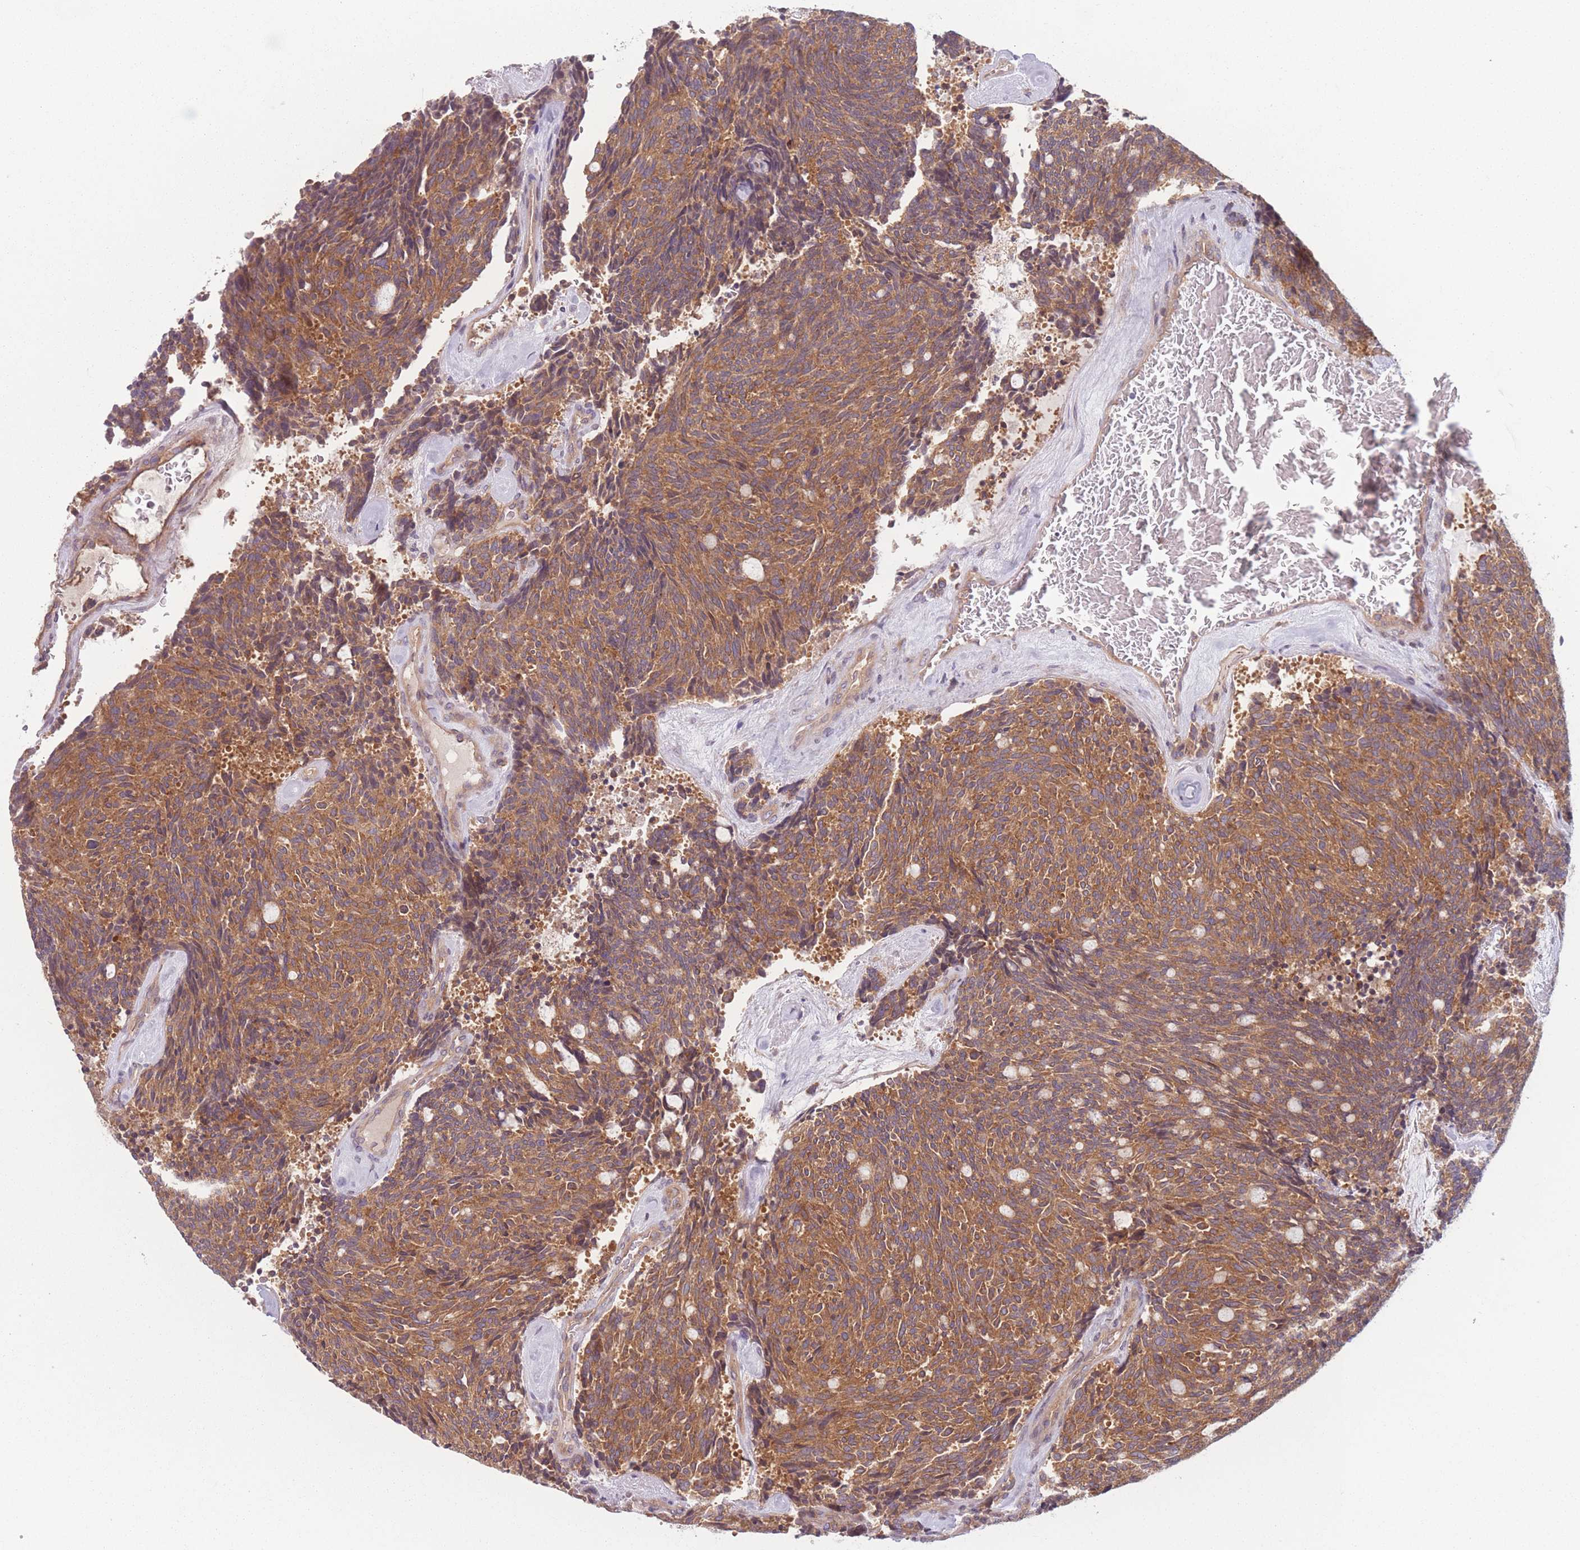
{"staining": {"intensity": "moderate", "quantity": ">75%", "location": "cytoplasmic/membranous"}, "tissue": "carcinoid", "cell_type": "Tumor cells", "image_type": "cancer", "snomed": [{"axis": "morphology", "description": "Carcinoid, malignant, NOS"}, {"axis": "topography", "description": "Pancreas"}], "caption": "Carcinoid tissue displays moderate cytoplasmic/membranous staining in approximately >75% of tumor cells, visualized by immunohistochemistry.", "gene": "WASHC2A", "patient": {"sex": "female", "age": 54}}